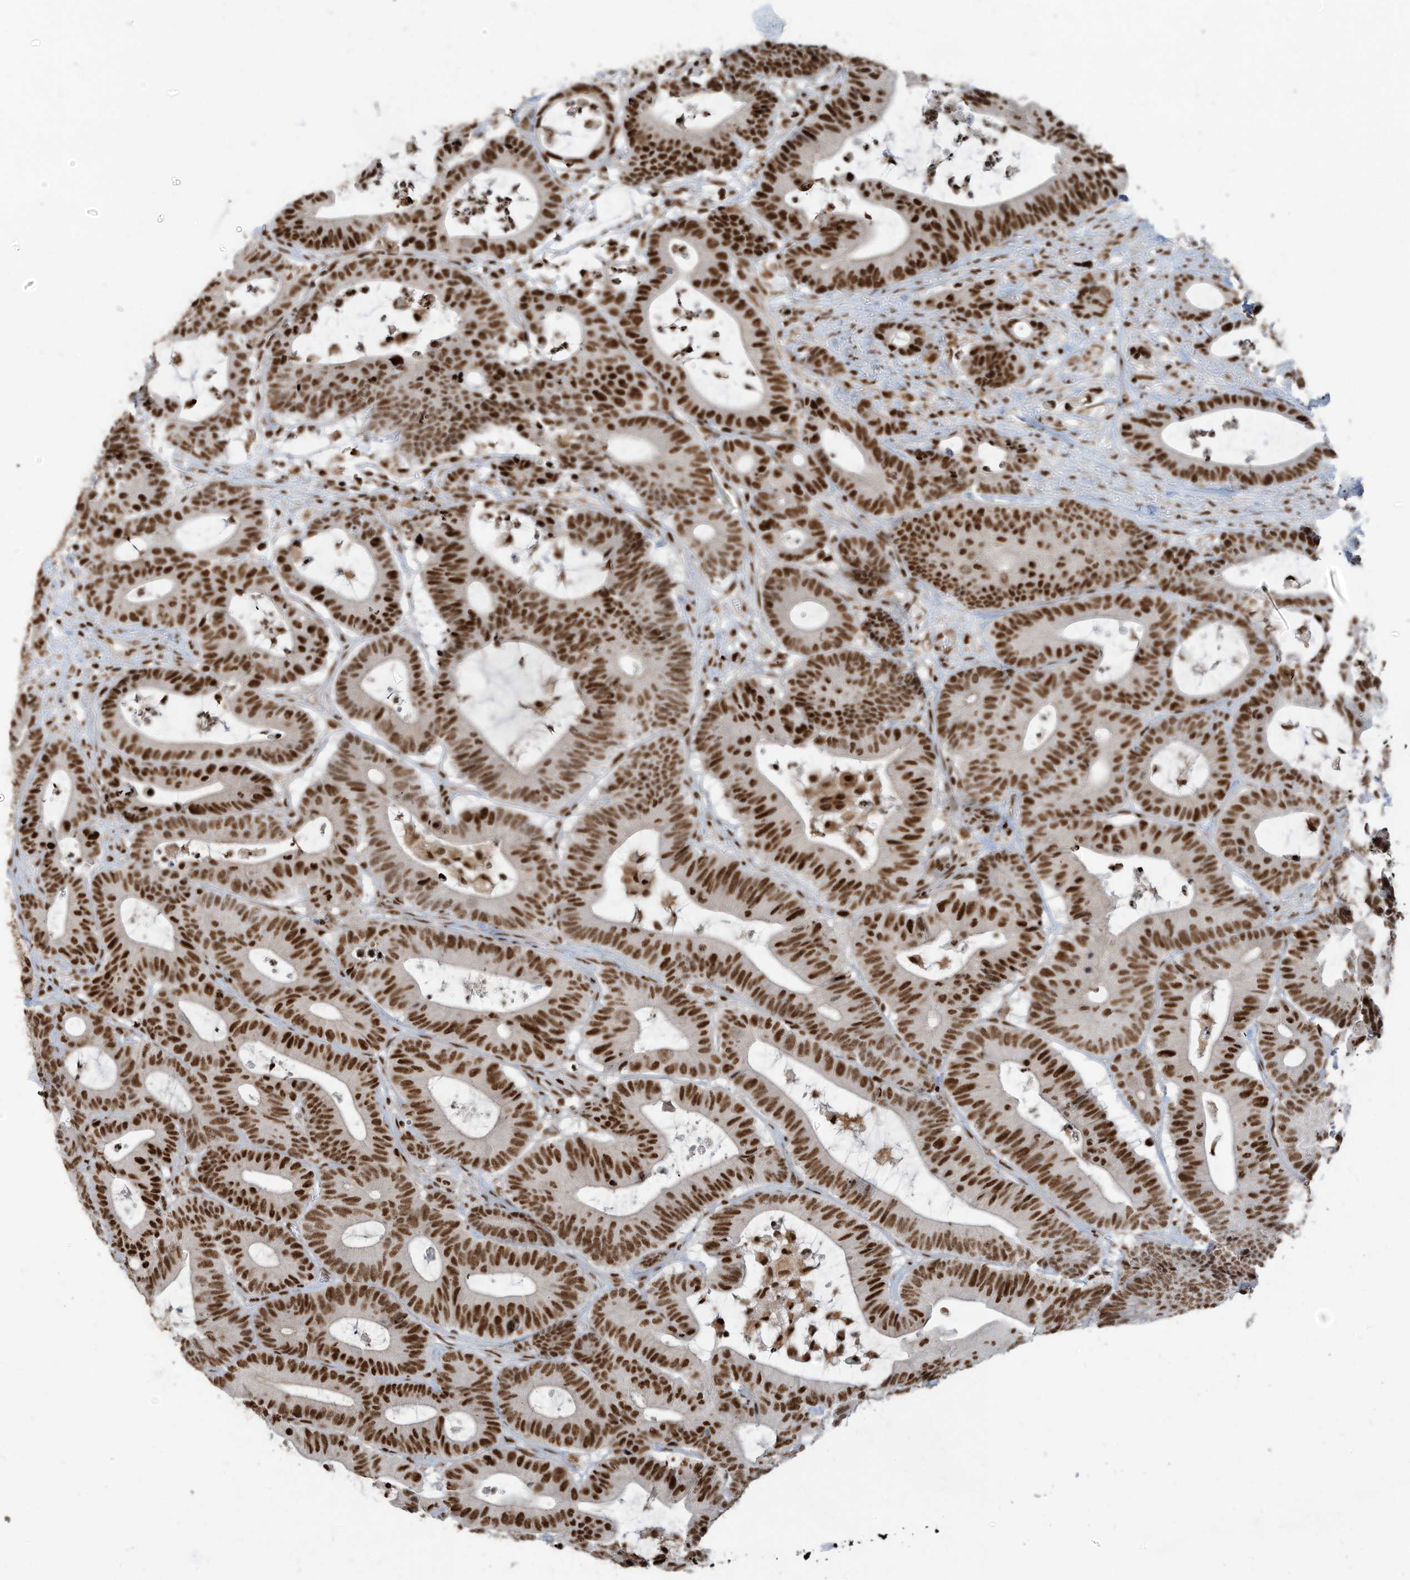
{"staining": {"intensity": "strong", "quantity": ">75%", "location": "nuclear"}, "tissue": "colorectal cancer", "cell_type": "Tumor cells", "image_type": "cancer", "snomed": [{"axis": "morphology", "description": "Adenocarcinoma, NOS"}, {"axis": "topography", "description": "Colon"}], "caption": "A histopathology image showing strong nuclear positivity in approximately >75% of tumor cells in adenocarcinoma (colorectal), as visualized by brown immunohistochemical staining.", "gene": "SAMD15", "patient": {"sex": "female", "age": 84}}